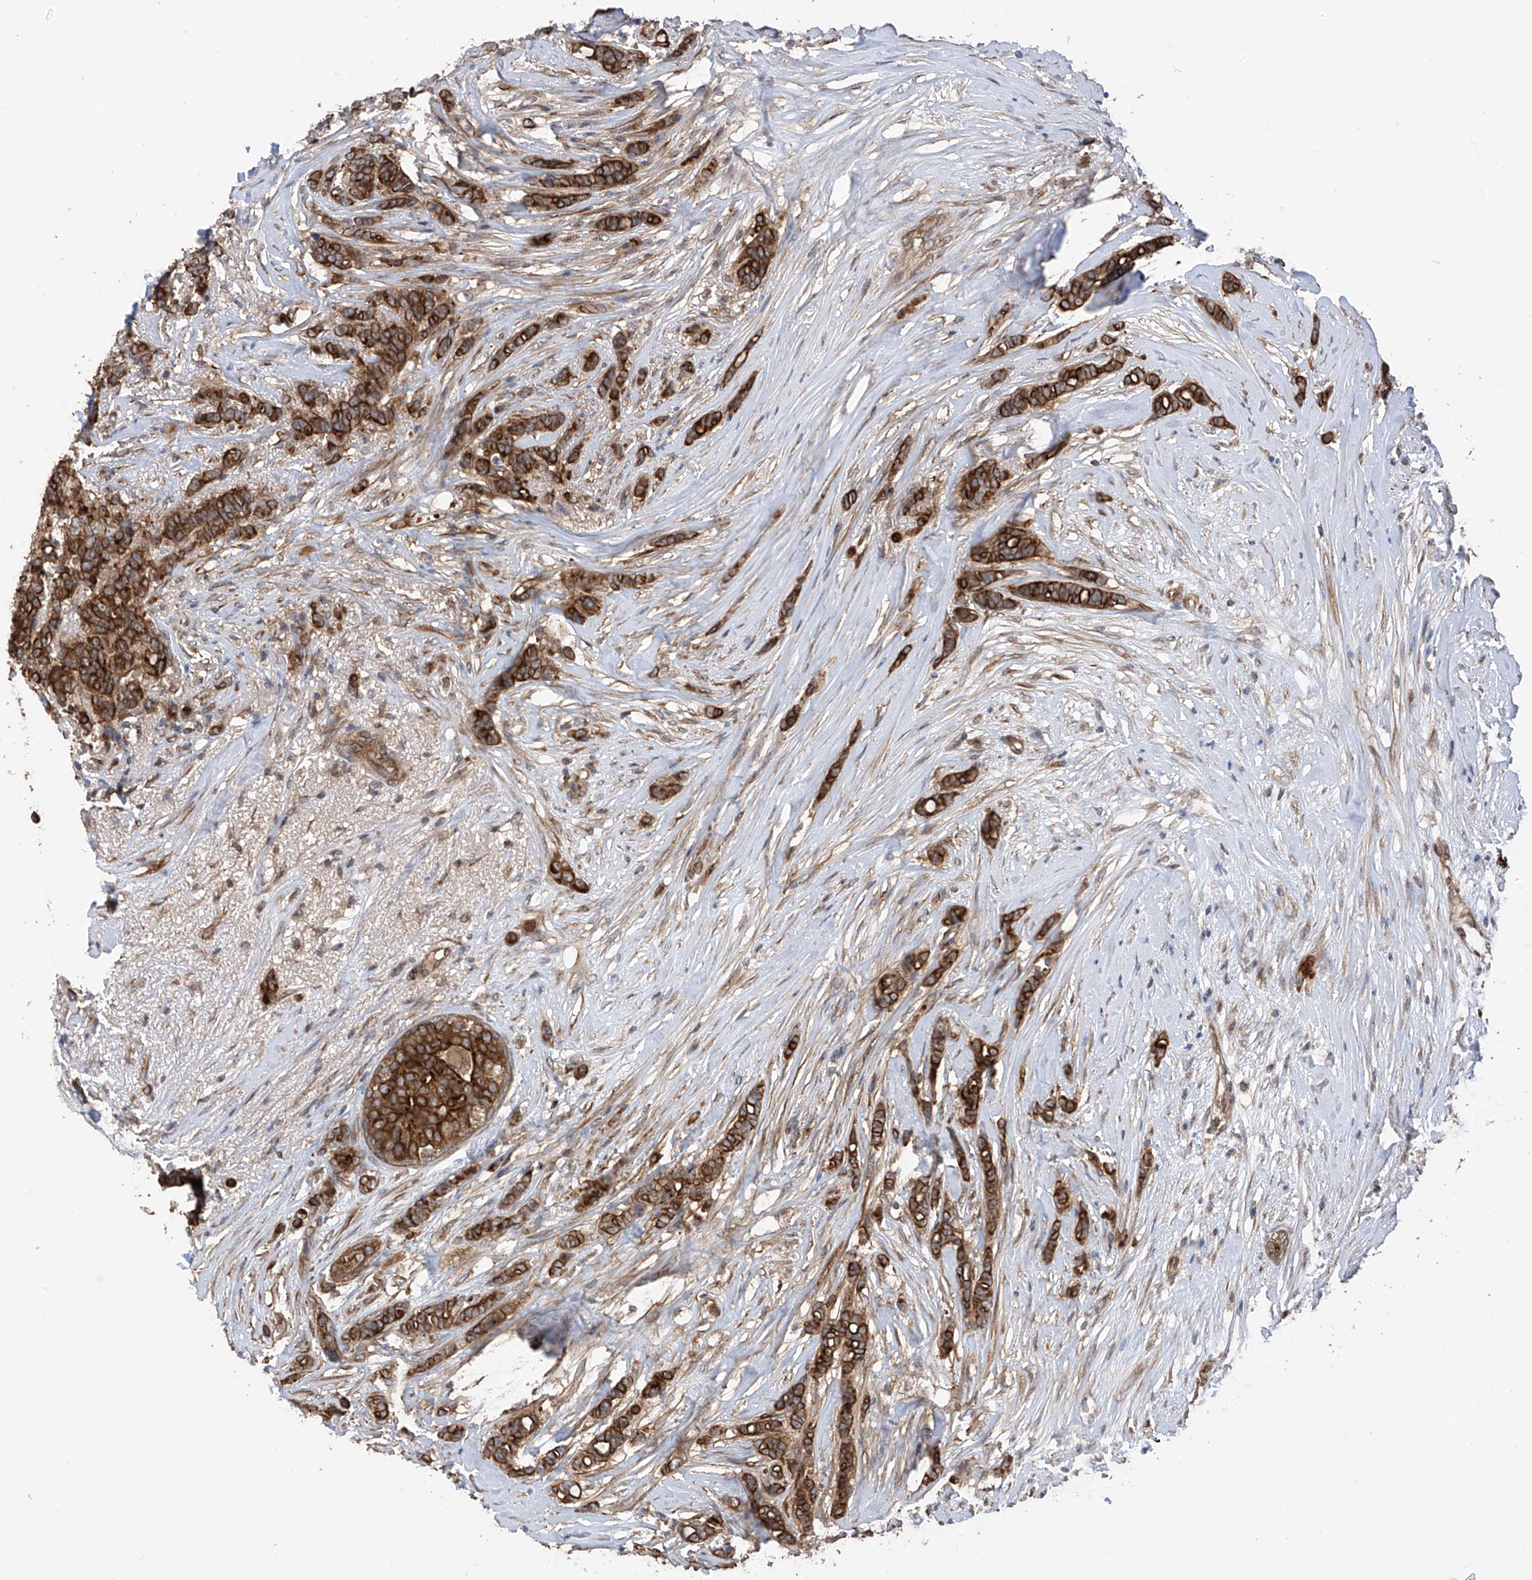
{"staining": {"intensity": "strong", "quantity": ">75%", "location": "cytoplasmic/membranous"}, "tissue": "breast cancer", "cell_type": "Tumor cells", "image_type": "cancer", "snomed": [{"axis": "morphology", "description": "Lobular carcinoma"}, {"axis": "topography", "description": "Breast"}], "caption": "Immunohistochemical staining of human lobular carcinoma (breast) reveals high levels of strong cytoplasmic/membranous expression in approximately >75% of tumor cells. The protein is stained brown, and the nuclei are stained in blue (DAB IHC with brightfield microscopy, high magnification).", "gene": "RPAIN", "patient": {"sex": "female", "age": 51}}